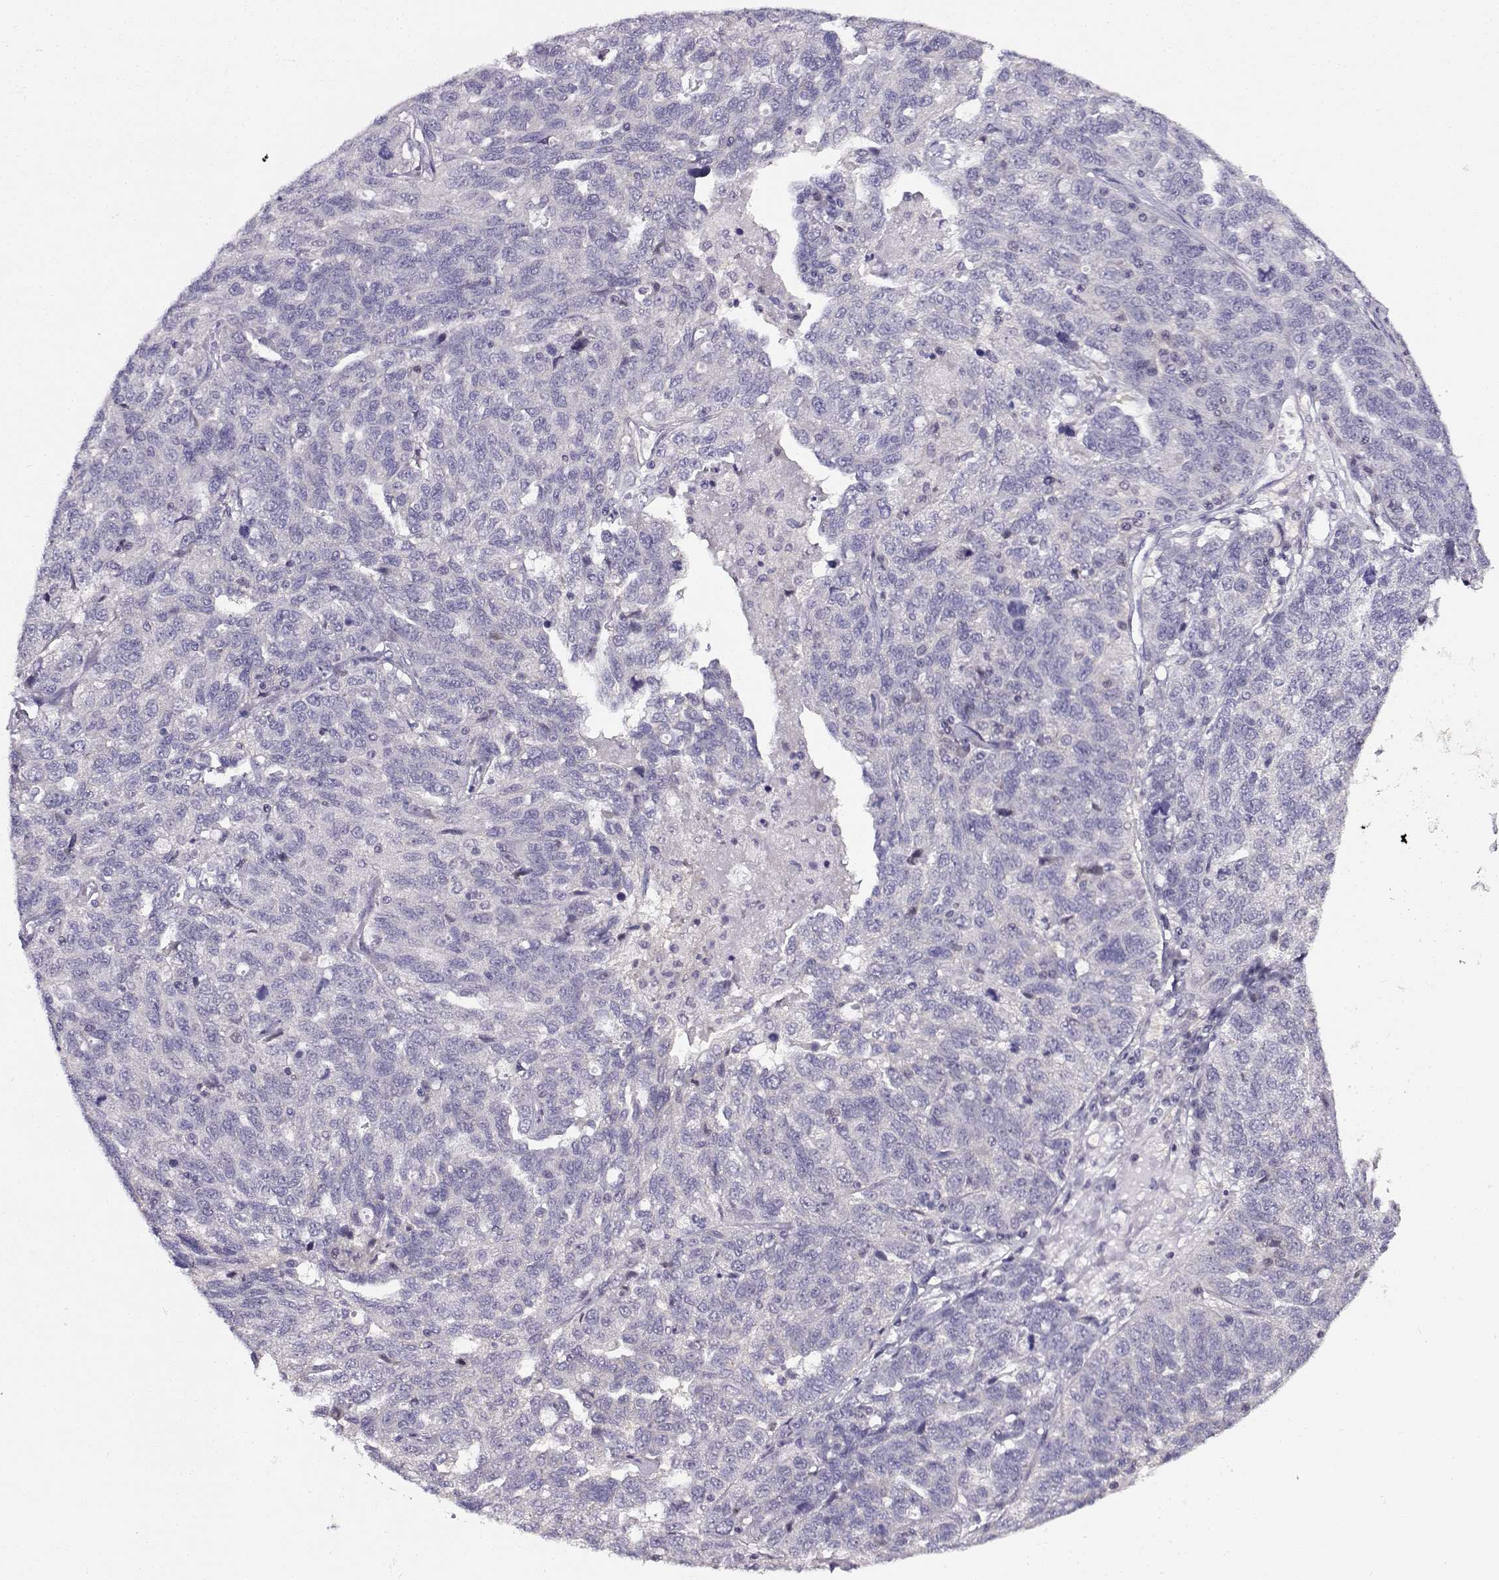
{"staining": {"intensity": "negative", "quantity": "none", "location": "none"}, "tissue": "ovarian cancer", "cell_type": "Tumor cells", "image_type": "cancer", "snomed": [{"axis": "morphology", "description": "Cystadenocarcinoma, serous, NOS"}, {"axis": "topography", "description": "Ovary"}], "caption": "Immunohistochemistry photomicrograph of neoplastic tissue: human ovarian cancer (serous cystadenocarcinoma) stained with DAB (3,3'-diaminobenzidine) demonstrates no significant protein expression in tumor cells.", "gene": "FEZF1", "patient": {"sex": "female", "age": 71}}